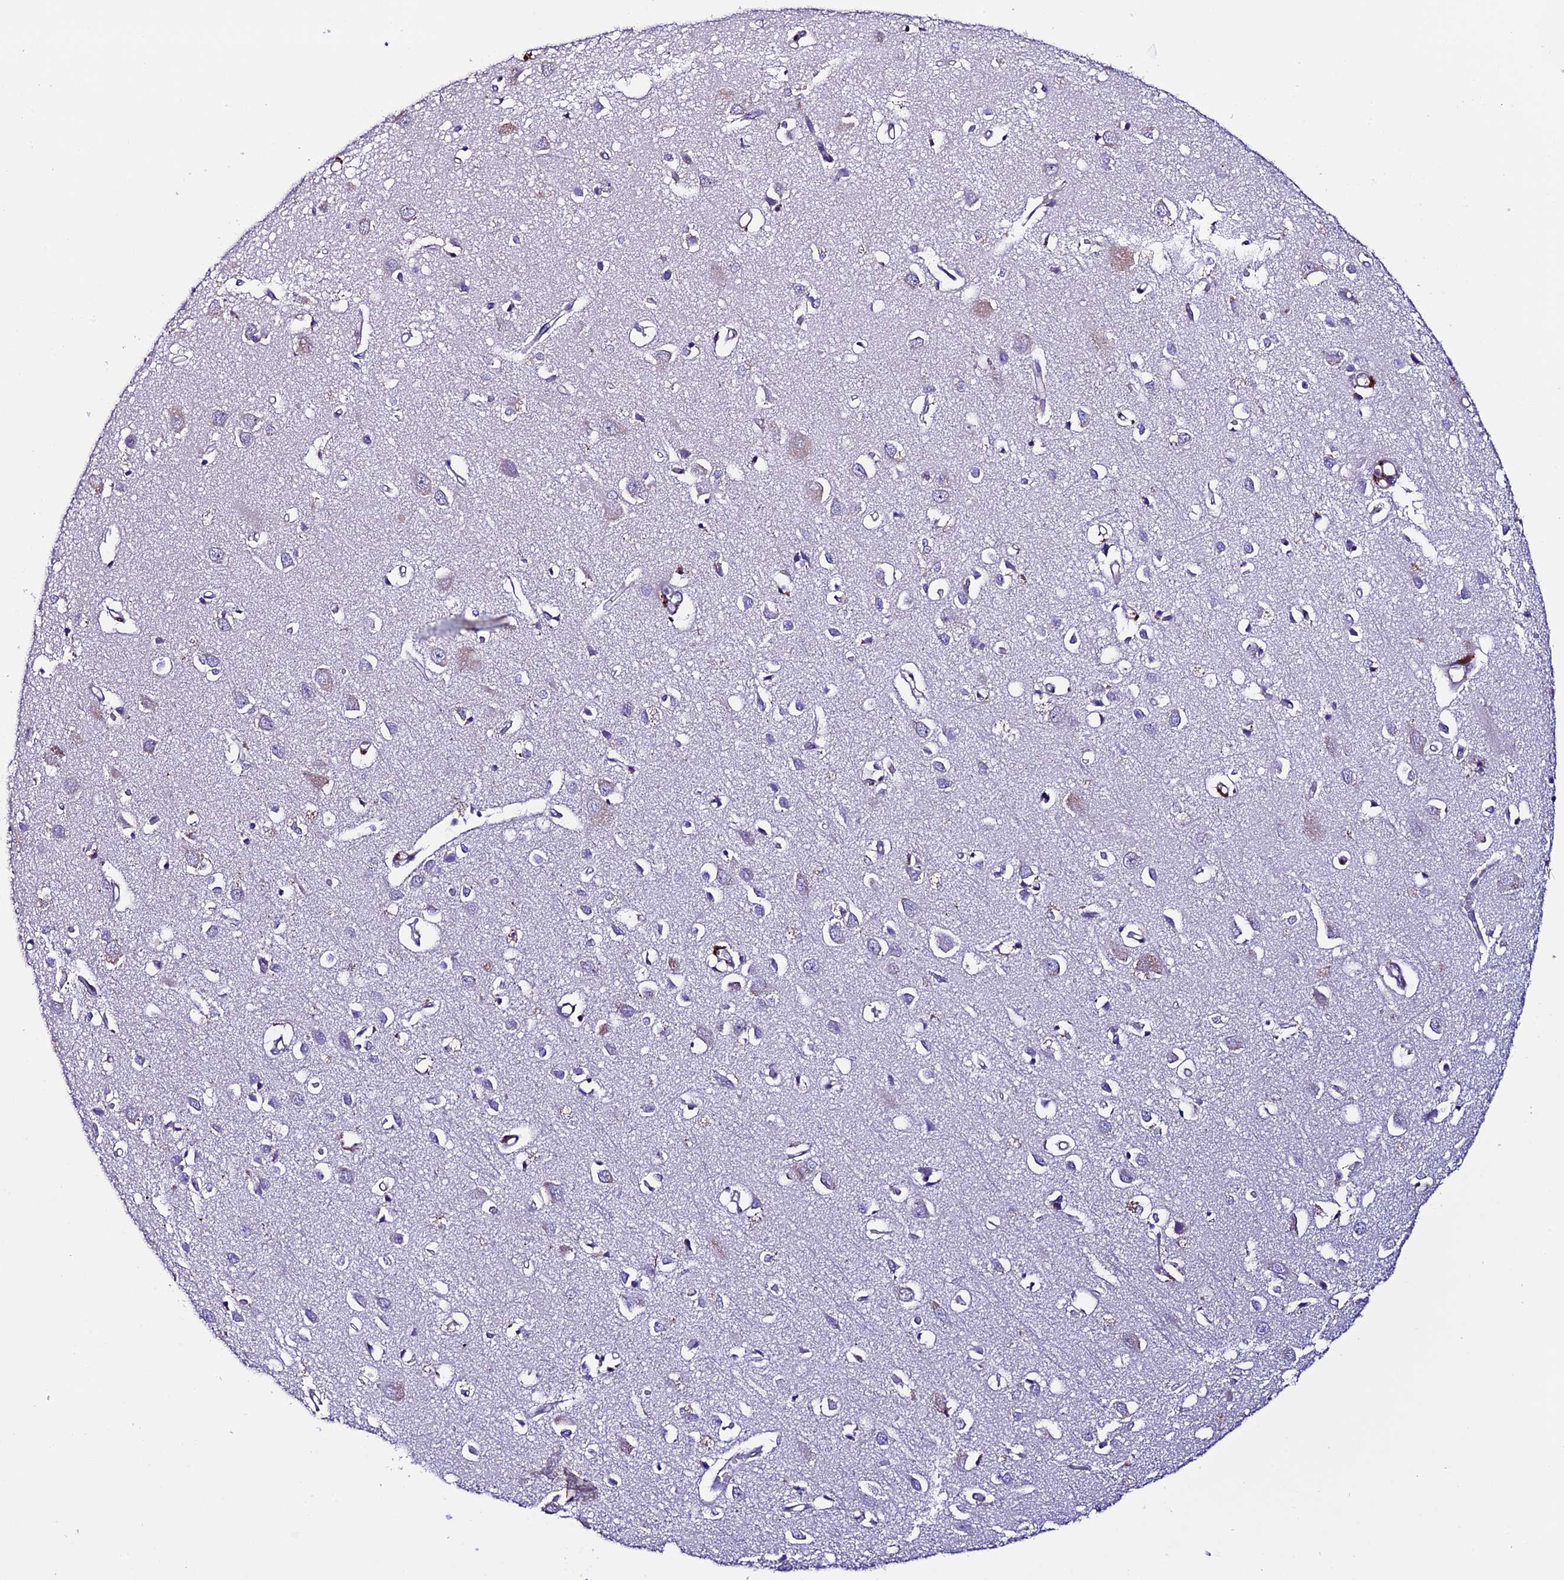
{"staining": {"intensity": "negative", "quantity": "none", "location": "none"}, "tissue": "cerebral cortex", "cell_type": "Endothelial cells", "image_type": "normal", "snomed": [{"axis": "morphology", "description": "Normal tissue, NOS"}, {"axis": "topography", "description": "Cerebral cortex"}], "caption": "There is no significant positivity in endothelial cells of cerebral cortex.", "gene": "TMEM171", "patient": {"sex": "female", "age": 64}}